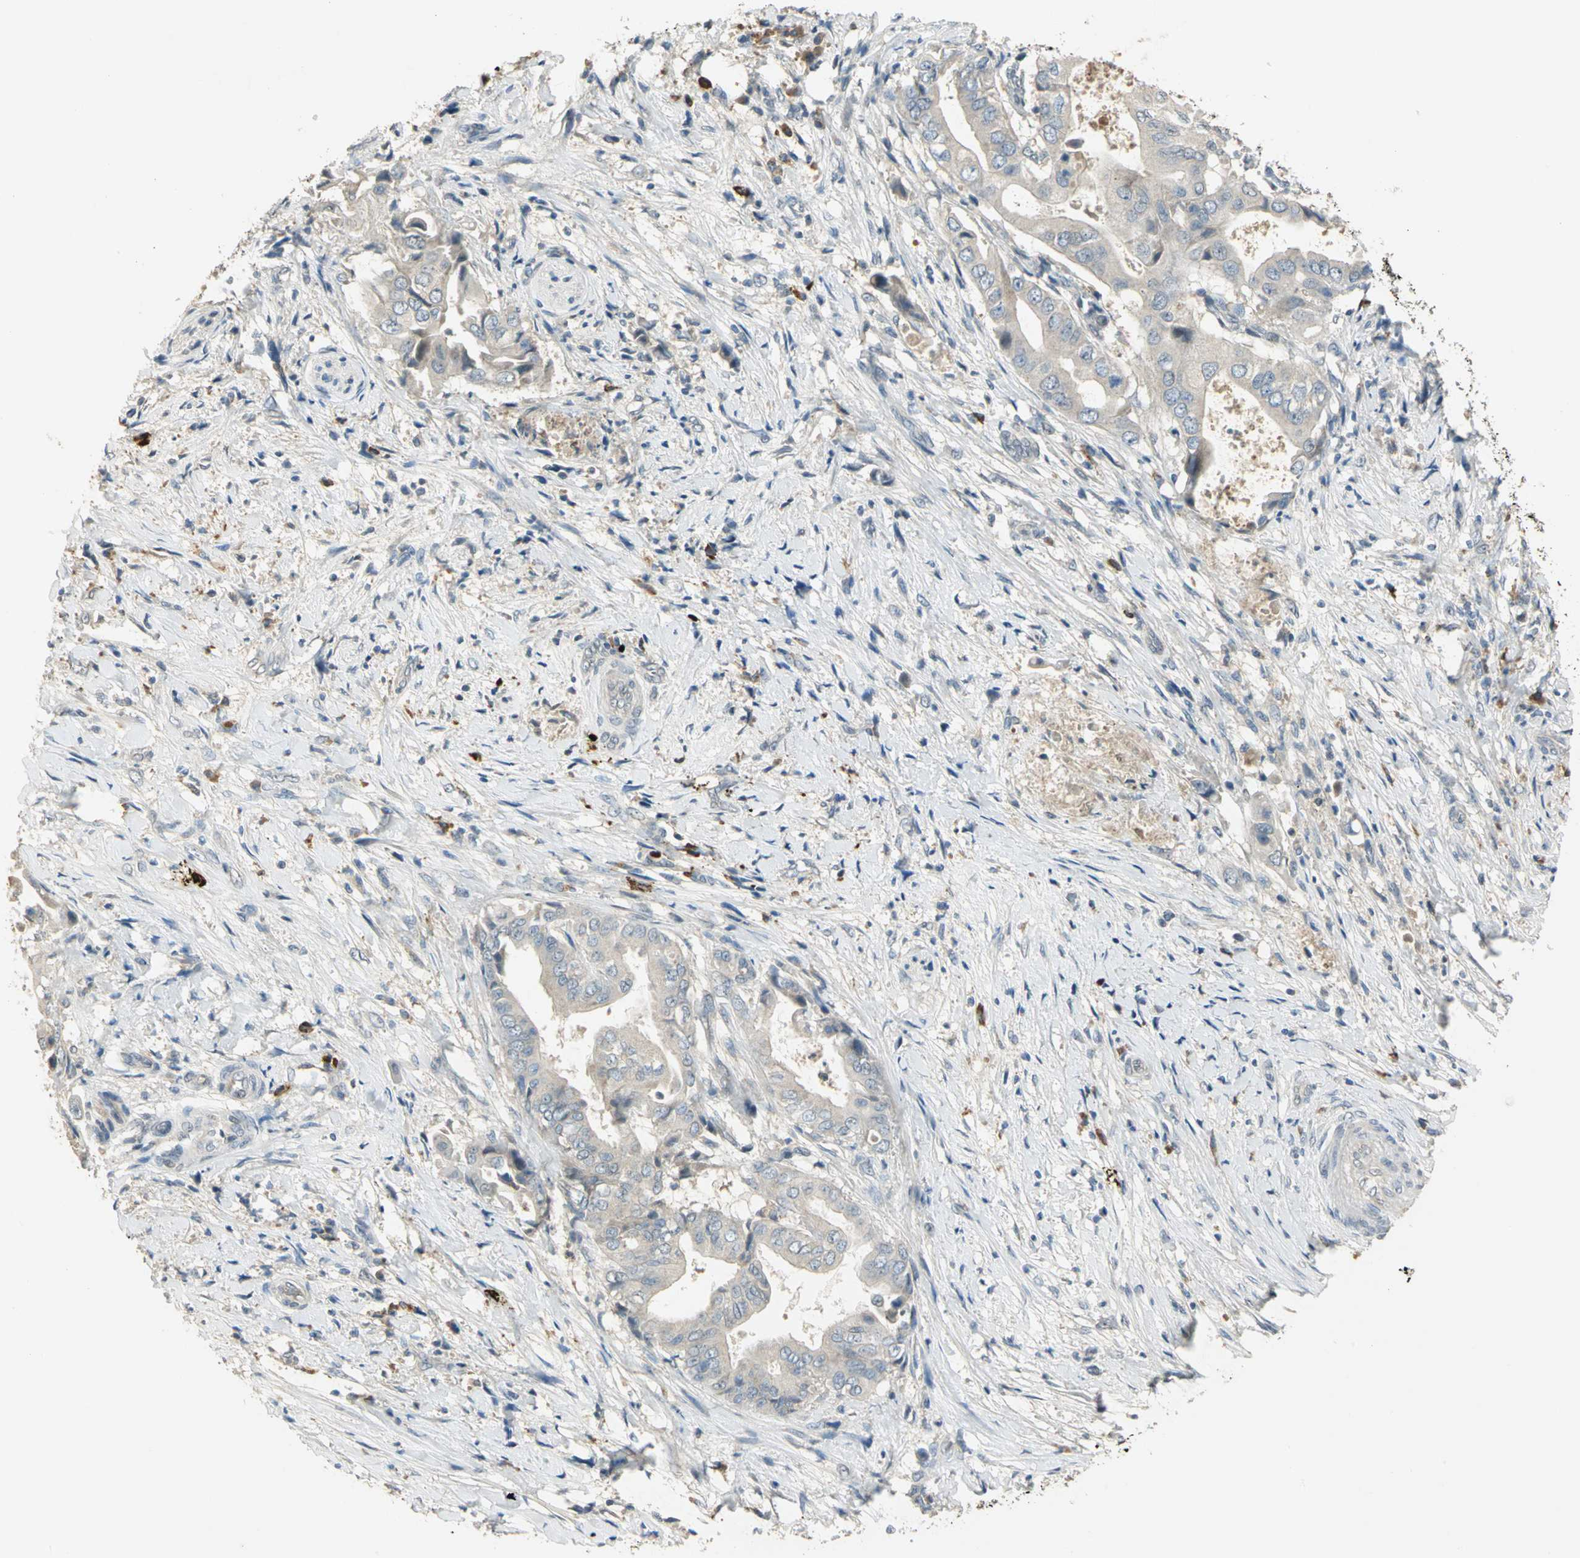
{"staining": {"intensity": "negative", "quantity": "none", "location": "none"}, "tissue": "liver cancer", "cell_type": "Tumor cells", "image_type": "cancer", "snomed": [{"axis": "morphology", "description": "Cholangiocarcinoma"}, {"axis": "topography", "description": "Liver"}], "caption": "An image of human liver cancer is negative for staining in tumor cells.", "gene": "PROC", "patient": {"sex": "male", "age": 58}}